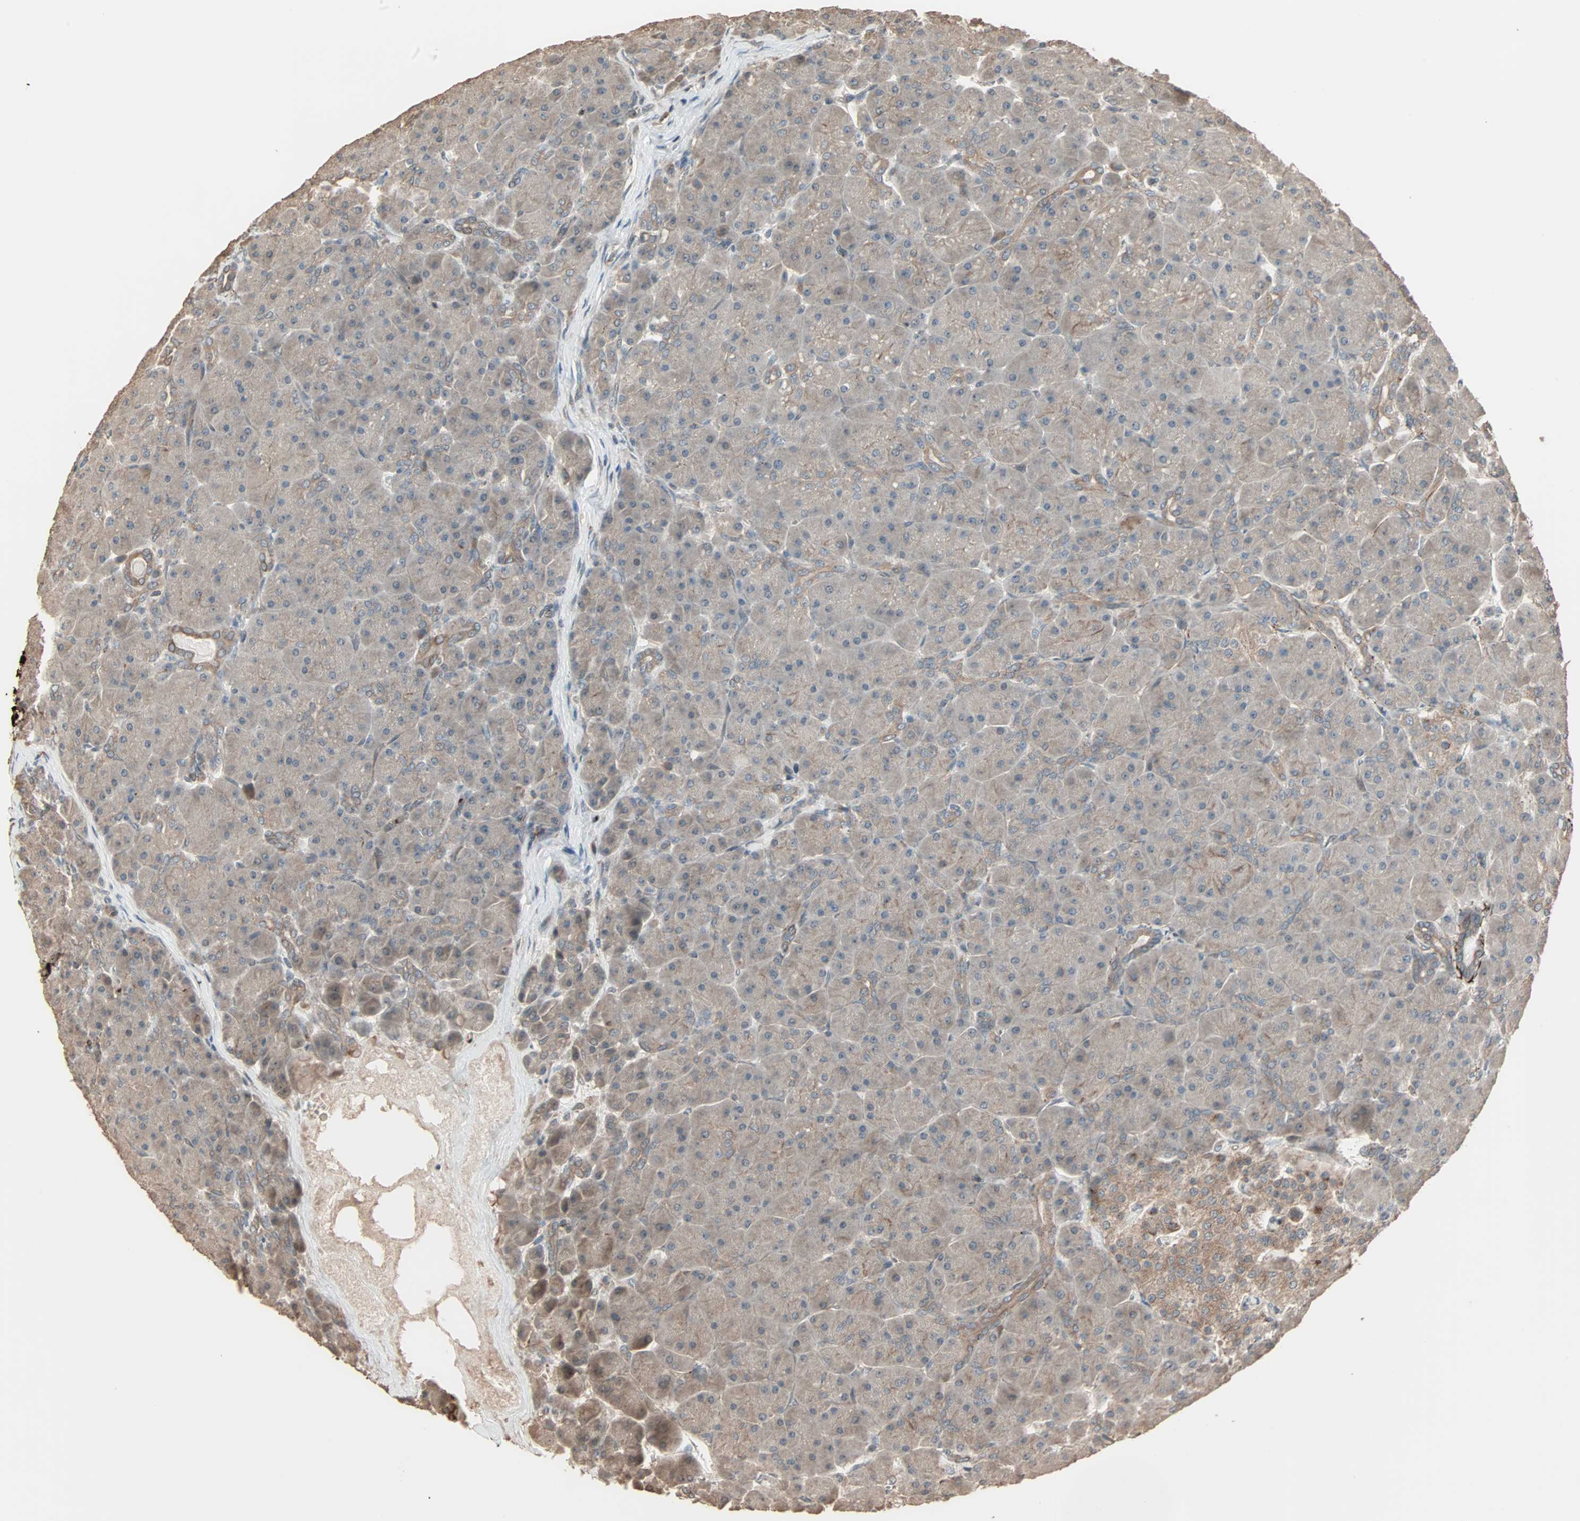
{"staining": {"intensity": "weak", "quantity": ">75%", "location": "cytoplasmic/membranous"}, "tissue": "pancreas", "cell_type": "Exocrine glandular cells", "image_type": "normal", "snomed": [{"axis": "morphology", "description": "Normal tissue, NOS"}, {"axis": "topography", "description": "Pancreas"}], "caption": "Unremarkable pancreas was stained to show a protein in brown. There is low levels of weak cytoplasmic/membranous expression in approximately >75% of exocrine glandular cells.", "gene": "CALCRL", "patient": {"sex": "male", "age": 66}}